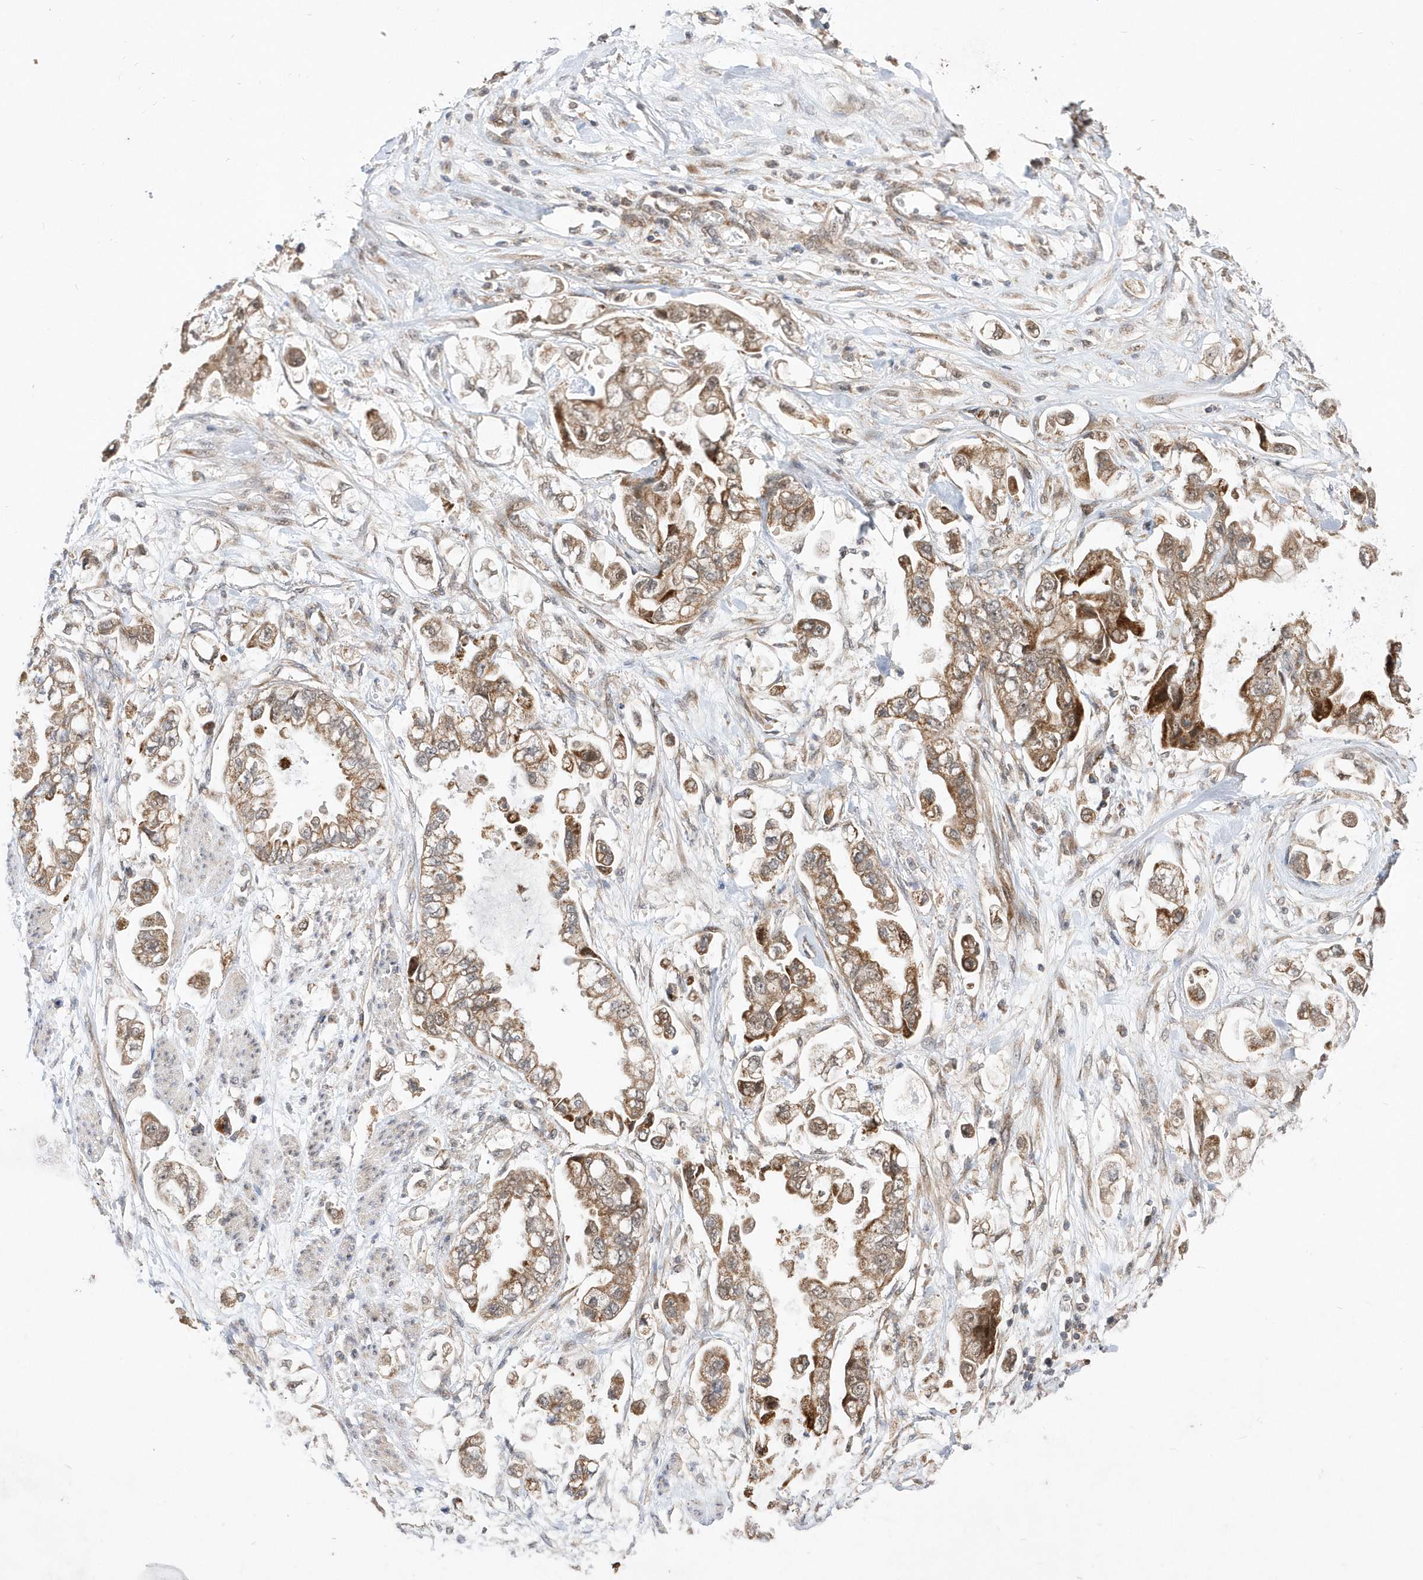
{"staining": {"intensity": "moderate", "quantity": ">75%", "location": "cytoplasmic/membranous"}, "tissue": "stomach cancer", "cell_type": "Tumor cells", "image_type": "cancer", "snomed": [{"axis": "morphology", "description": "Adenocarcinoma, NOS"}, {"axis": "topography", "description": "Stomach"}], "caption": "Protein positivity by IHC exhibits moderate cytoplasmic/membranous positivity in approximately >75% of tumor cells in stomach cancer (adenocarcinoma).", "gene": "DALRD3", "patient": {"sex": "male", "age": 62}}